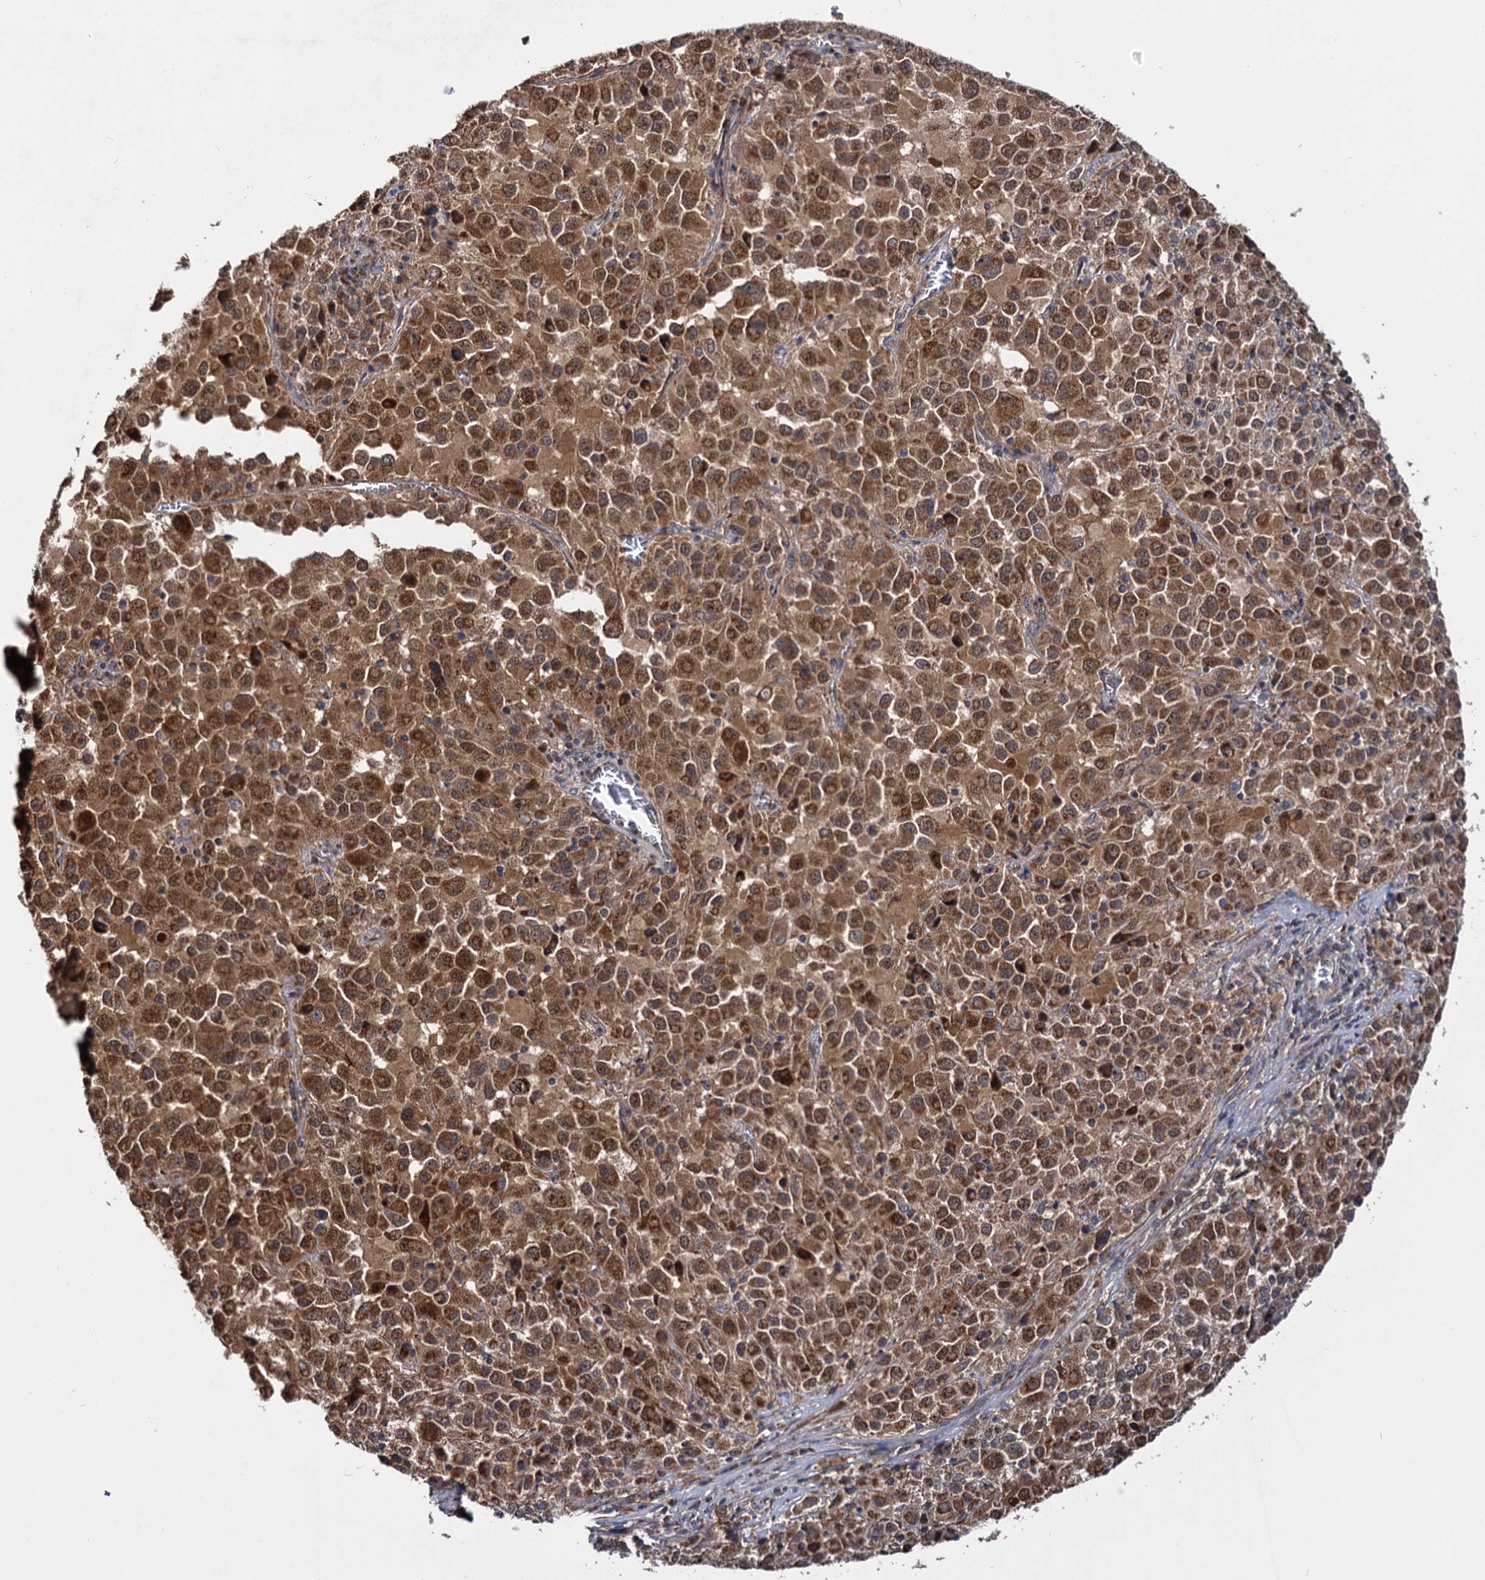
{"staining": {"intensity": "moderate", "quantity": ">75%", "location": "cytoplasmic/membranous,nuclear"}, "tissue": "melanoma", "cell_type": "Tumor cells", "image_type": "cancer", "snomed": [{"axis": "morphology", "description": "Malignant melanoma, Metastatic site"}, {"axis": "topography", "description": "Lung"}], "caption": "Malignant melanoma (metastatic site) was stained to show a protein in brown. There is medium levels of moderate cytoplasmic/membranous and nuclear positivity in about >75% of tumor cells. (Stains: DAB (3,3'-diaminobenzidine) in brown, nuclei in blue, Microscopy: brightfield microscopy at high magnification).", "gene": "CEP76", "patient": {"sex": "male", "age": 64}}